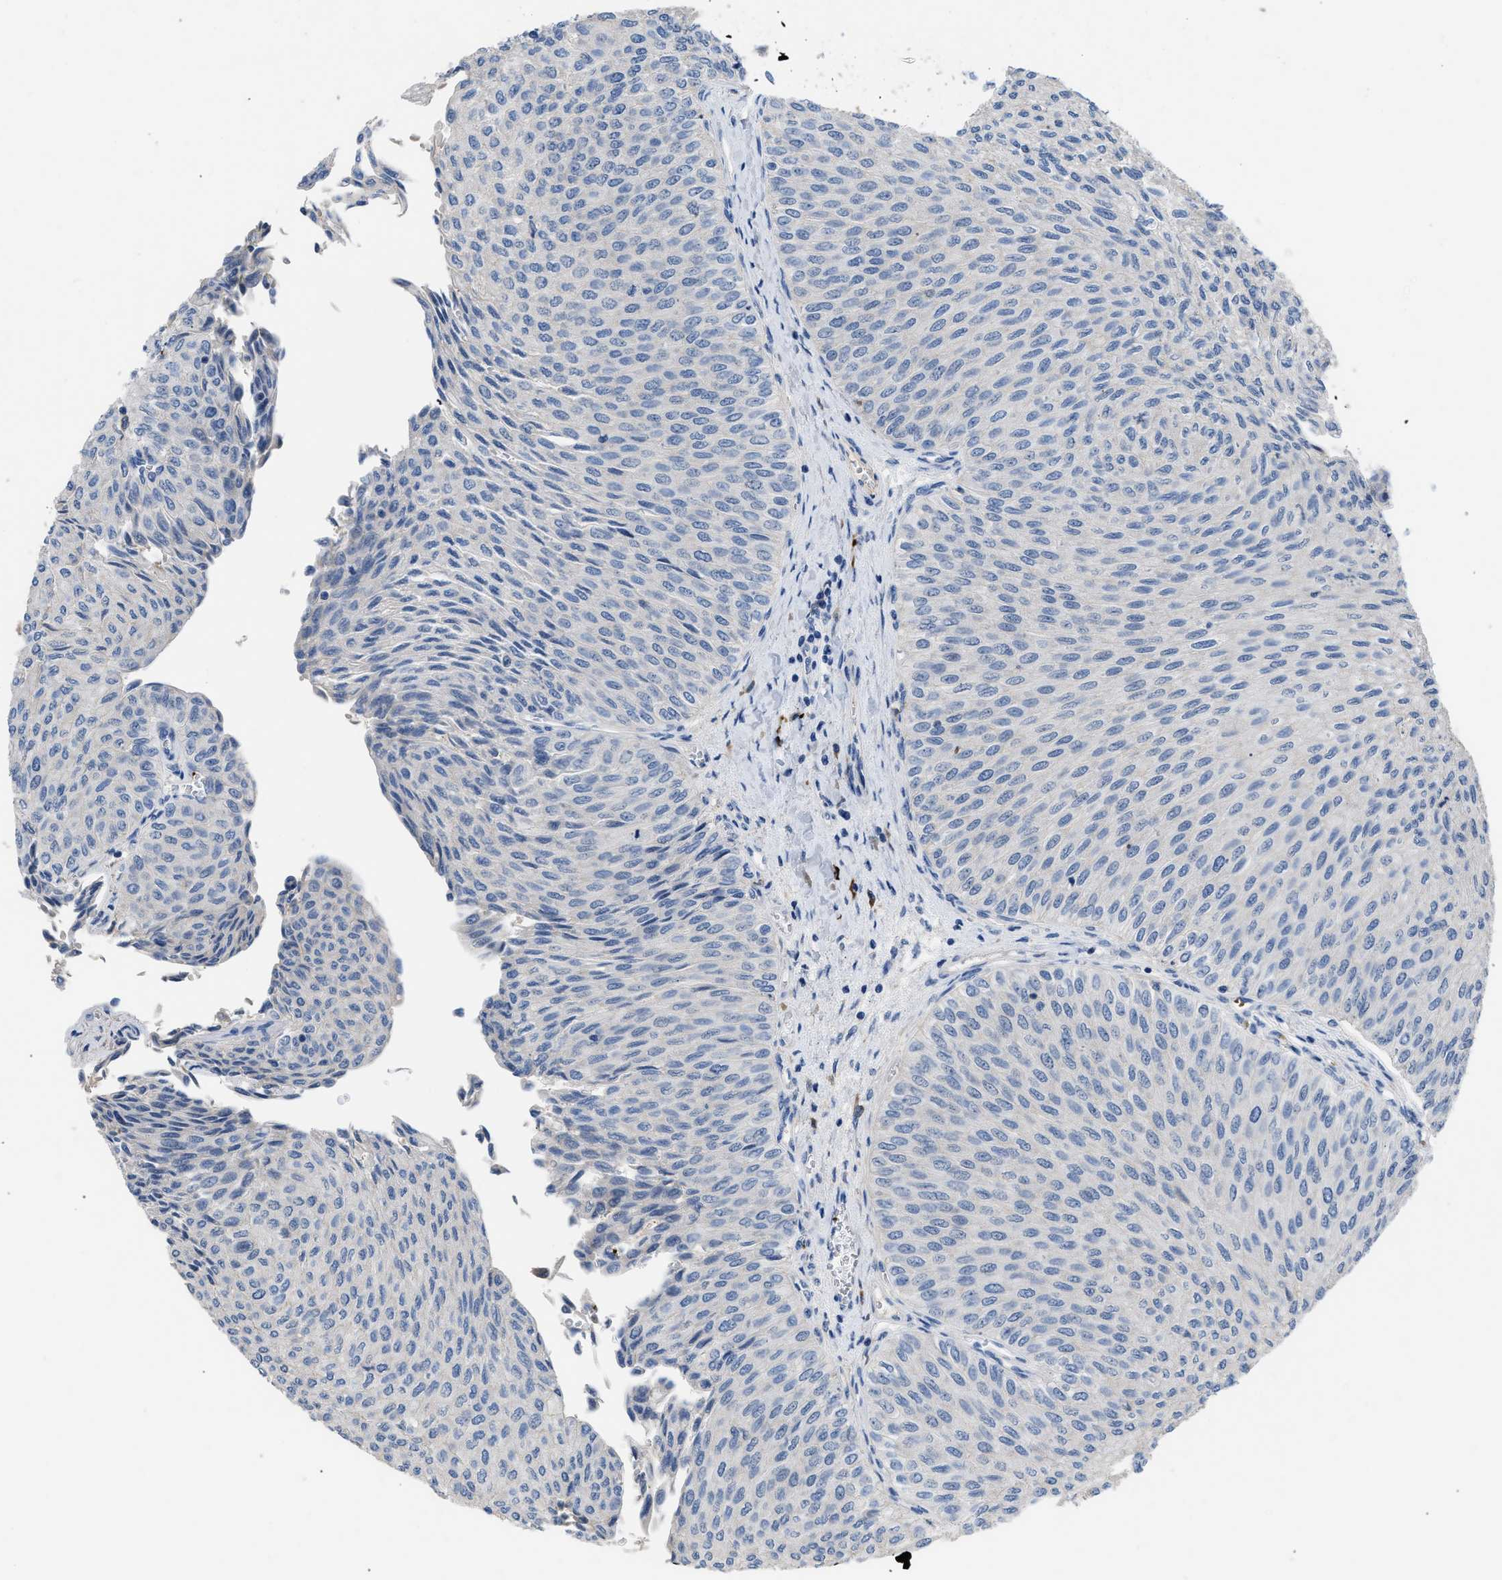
{"staining": {"intensity": "negative", "quantity": "none", "location": "none"}, "tissue": "urothelial cancer", "cell_type": "Tumor cells", "image_type": "cancer", "snomed": [{"axis": "morphology", "description": "Urothelial carcinoma, Low grade"}, {"axis": "topography", "description": "Urinary bladder"}], "caption": "Tumor cells are negative for brown protein staining in urothelial cancer.", "gene": "FGF18", "patient": {"sex": "male", "age": 78}}